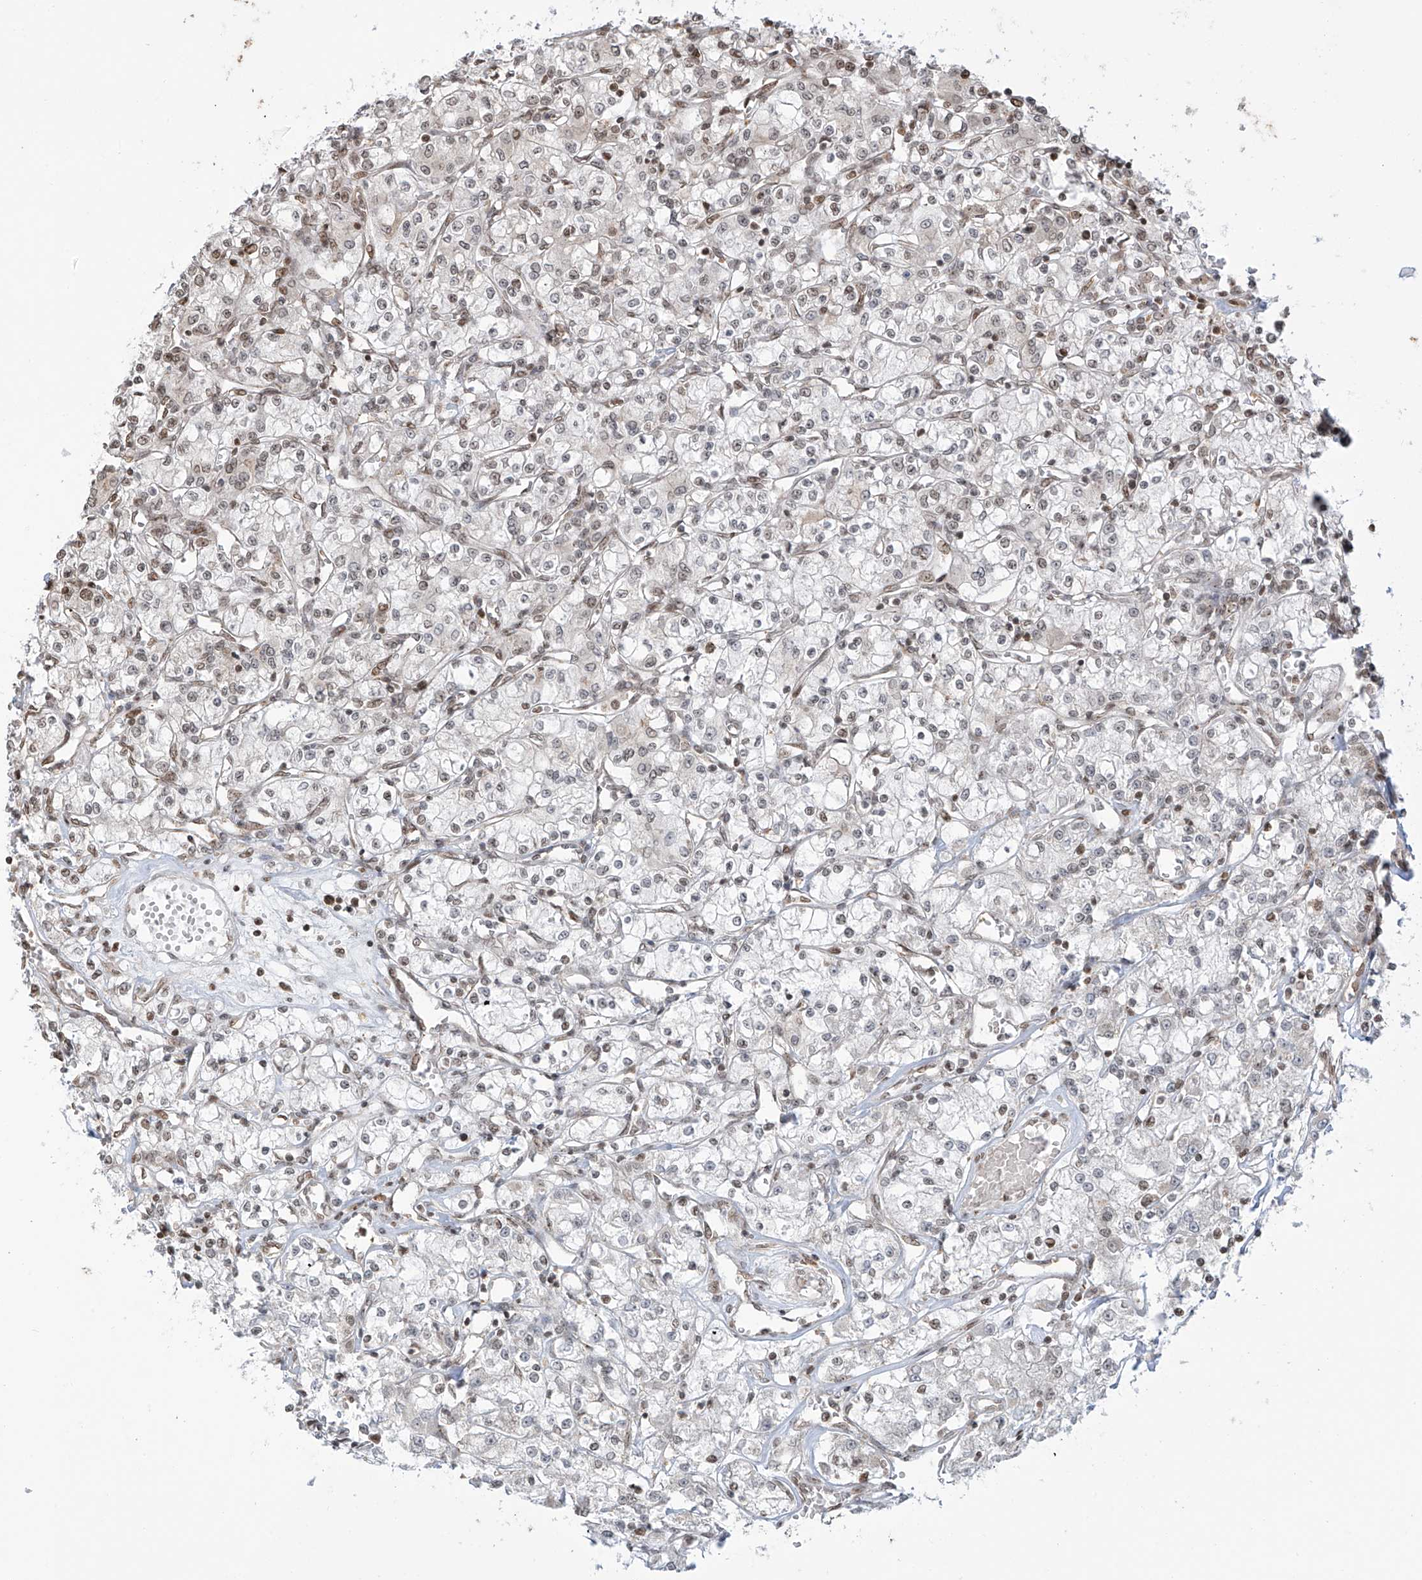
{"staining": {"intensity": "negative", "quantity": "none", "location": "none"}, "tissue": "renal cancer", "cell_type": "Tumor cells", "image_type": "cancer", "snomed": [{"axis": "morphology", "description": "Adenocarcinoma, NOS"}, {"axis": "topography", "description": "Kidney"}], "caption": "IHC image of neoplastic tissue: renal cancer stained with DAB (3,3'-diaminobenzidine) reveals no significant protein staining in tumor cells.", "gene": "VMP1", "patient": {"sex": "female", "age": 59}}